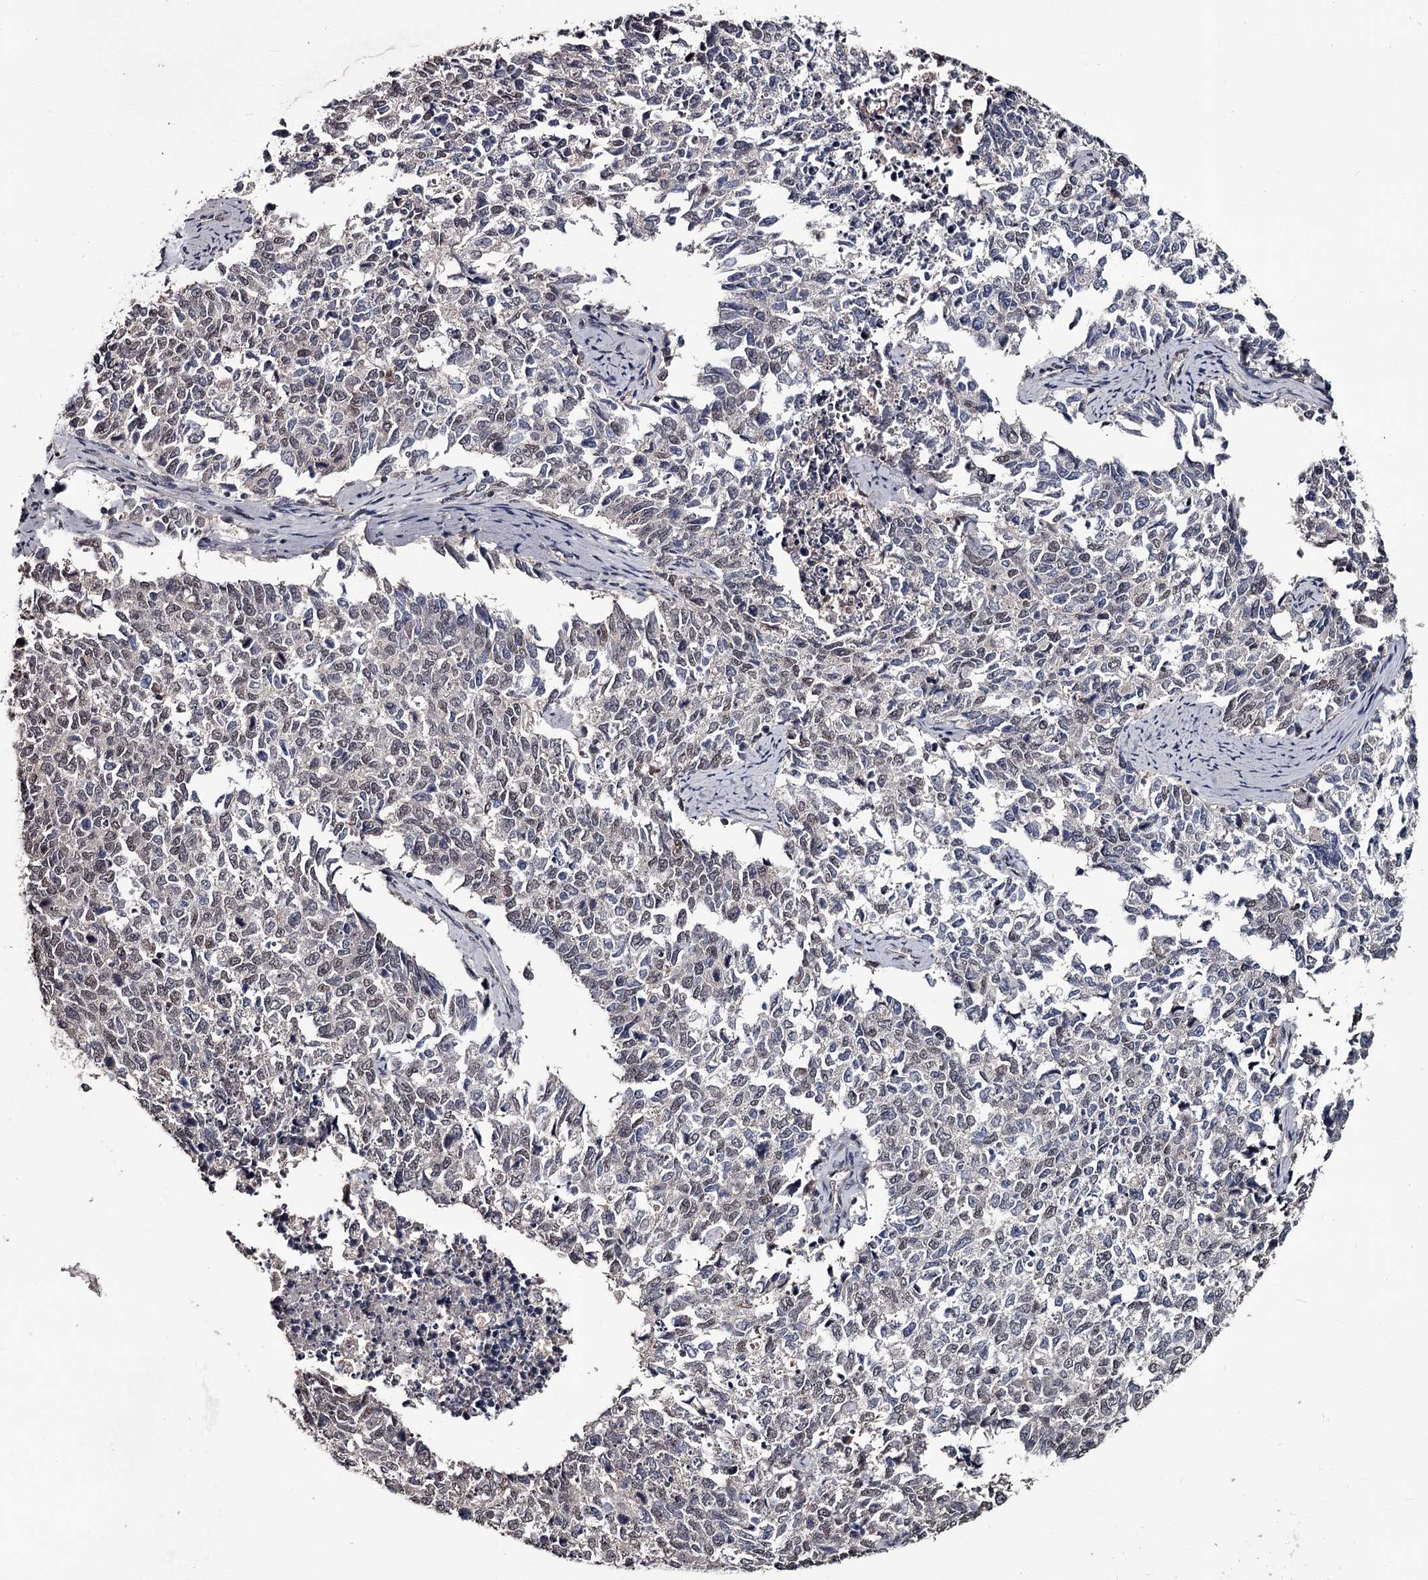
{"staining": {"intensity": "weak", "quantity": "25%-75%", "location": "nuclear"}, "tissue": "cervical cancer", "cell_type": "Tumor cells", "image_type": "cancer", "snomed": [{"axis": "morphology", "description": "Squamous cell carcinoma, NOS"}, {"axis": "topography", "description": "Cervix"}], "caption": "Immunohistochemistry (IHC) photomicrograph of human squamous cell carcinoma (cervical) stained for a protein (brown), which demonstrates low levels of weak nuclear expression in about 25%-75% of tumor cells.", "gene": "PRPF40B", "patient": {"sex": "female", "age": 63}}